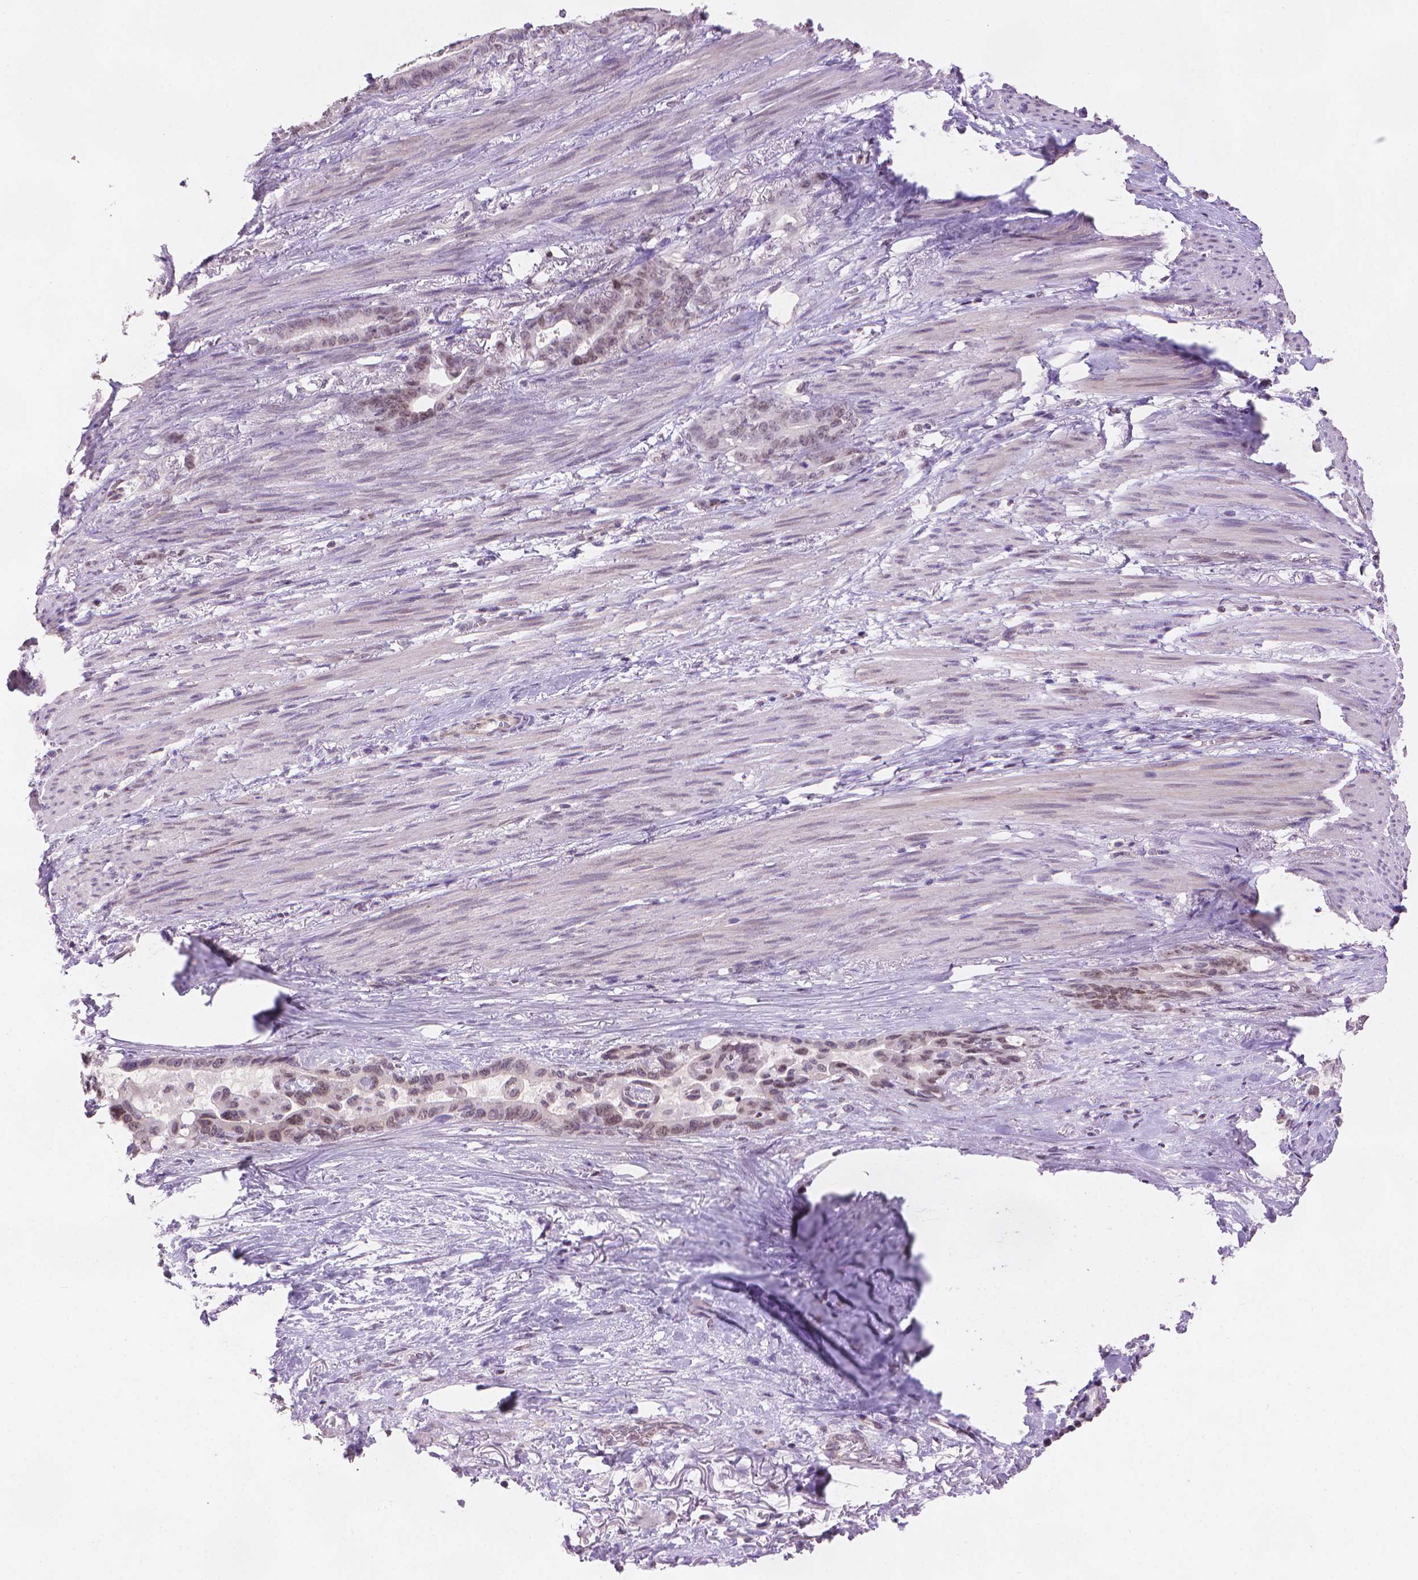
{"staining": {"intensity": "weak", "quantity": "<25%", "location": "nuclear"}, "tissue": "stomach cancer", "cell_type": "Tumor cells", "image_type": "cancer", "snomed": [{"axis": "morphology", "description": "Normal tissue, NOS"}, {"axis": "morphology", "description": "Adenocarcinoma, NOS"}, {"axis": "topography", "description": "Esophagus"}, {"axis": "topography", "description": "Stomach, upper"}], "caption": "This is an immunohistochemistry image of human adenocarcinoma (stomach). There is no positivity in tumor cells.", "gene": "TMEM184A", "patient": {"sex": "male", "age": 62}}